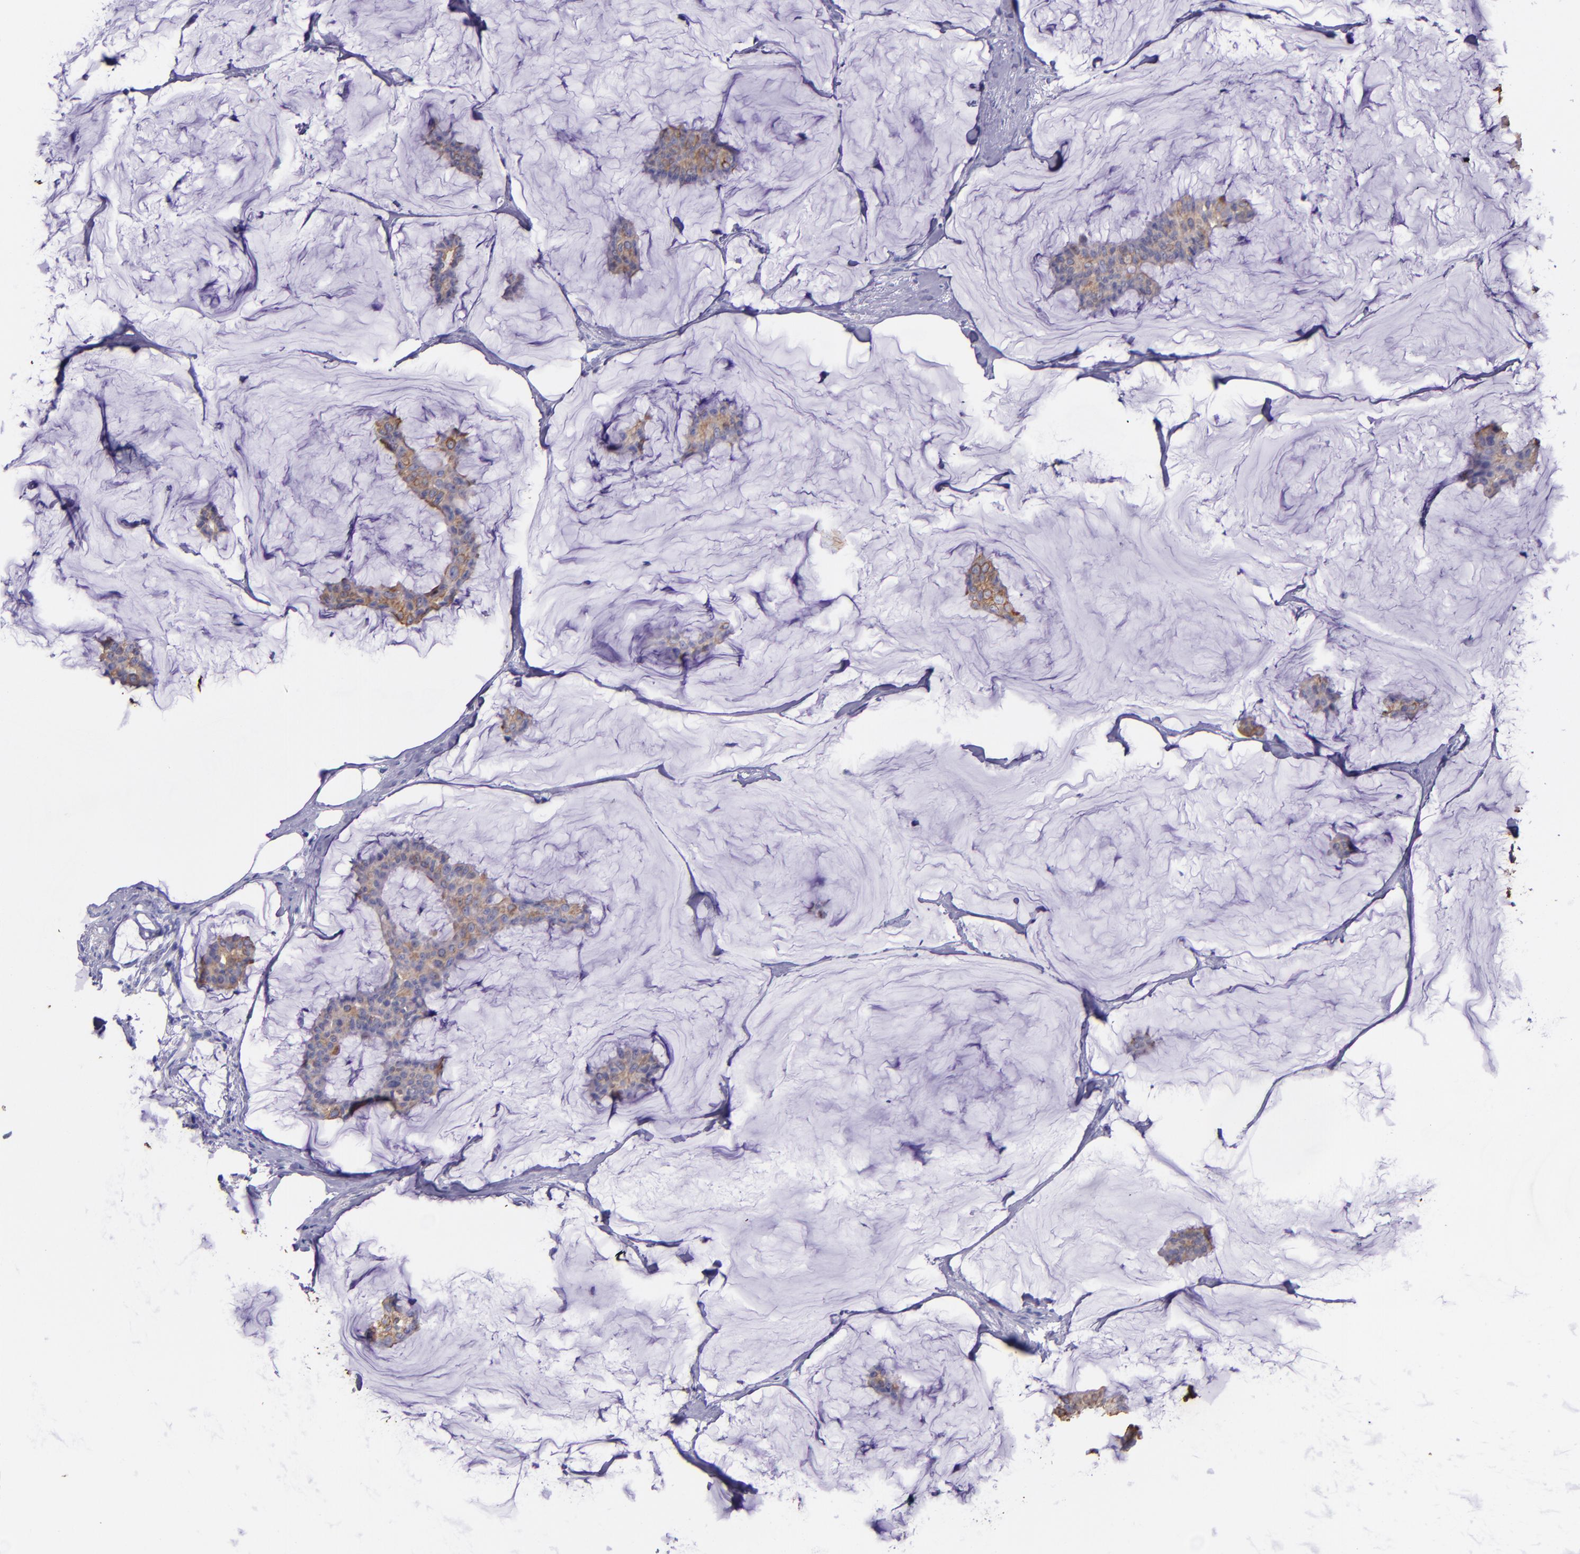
{"staining": {"intensity": "weak", "quantity": ">75%", "location": "cytoplasmic/membranous"}, "tissue": "breast cancer", "cell_type": "Tumor cells", "image_type": "cancer", "snomed": [{"axis": "morphology", "description": "Duct carcinoma"}, {"axis": "topography", "description": "Breast"}], "caption": "An image of breast cancer (infiltrating ductal carcinoma) stained for a protein demonstrates weak cytoplasmic/membranous brown staining in tumor cells.", "gene": "KRT4", "patient": {"sex": "female", "age": 93}}